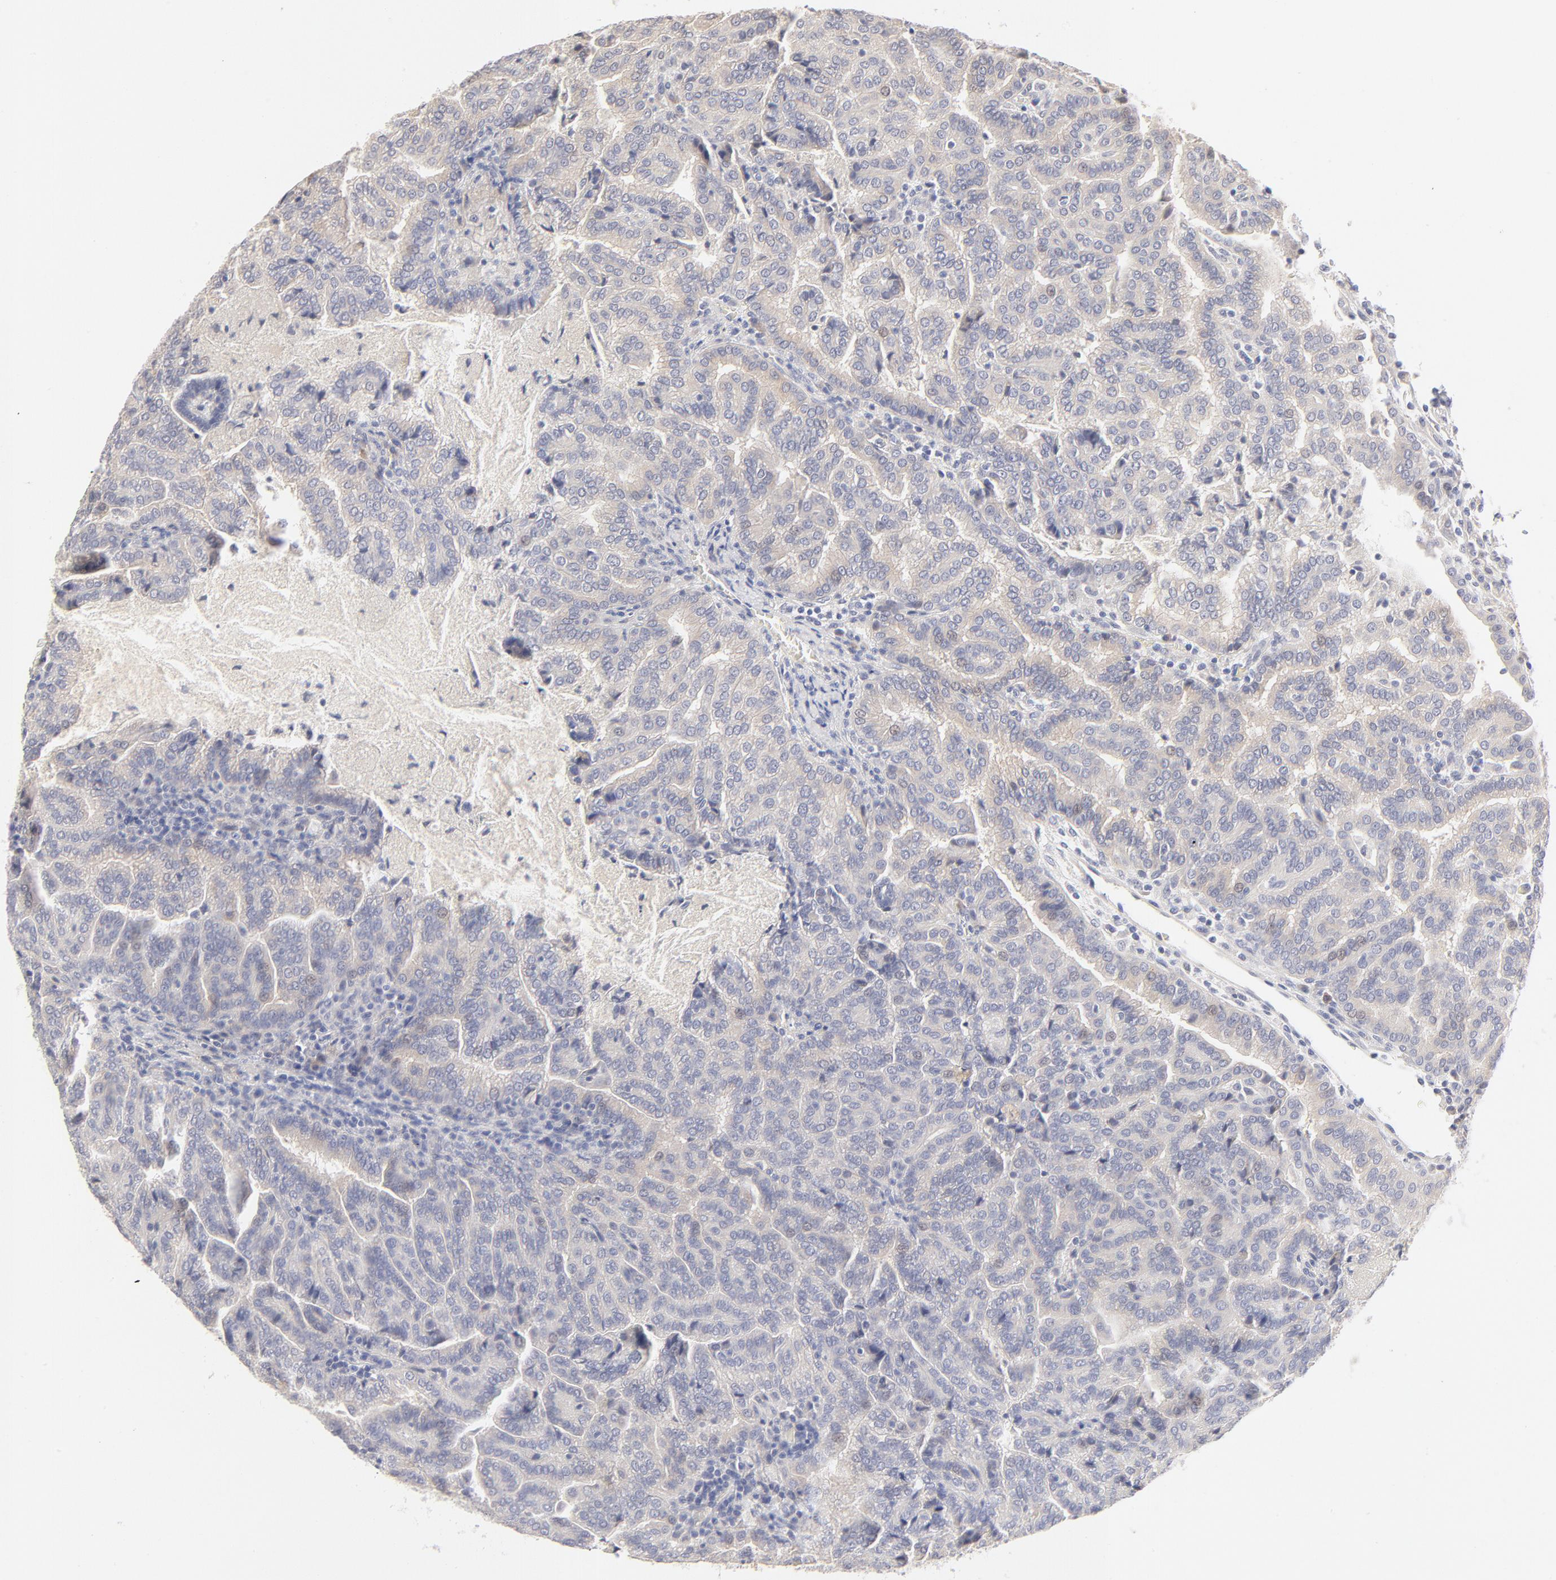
{"staining": {"intensity": "moderate", "quantity": "25%-75%", "location": "cytoplasmic/membranous"}, "tissue": "renal cancer", "cell_type": "Tumor cells", "image_type": "cancer", "snomed": [{"axis": "morphology", "description": "Adenocarcinoma, NOS"}, {"axis": "topography", "description": "Kidney"}], "caption": "This photomicrograph displays immunohistochemistry (IHC) staining of renal cancer (adenocarcinoma), with medium moderate cytoplasmic/membranous positivity in approximately 25%-75% of tumor cells.", "gene": "NKX2-2", "patient": {"sex": "male", "age": 61}}